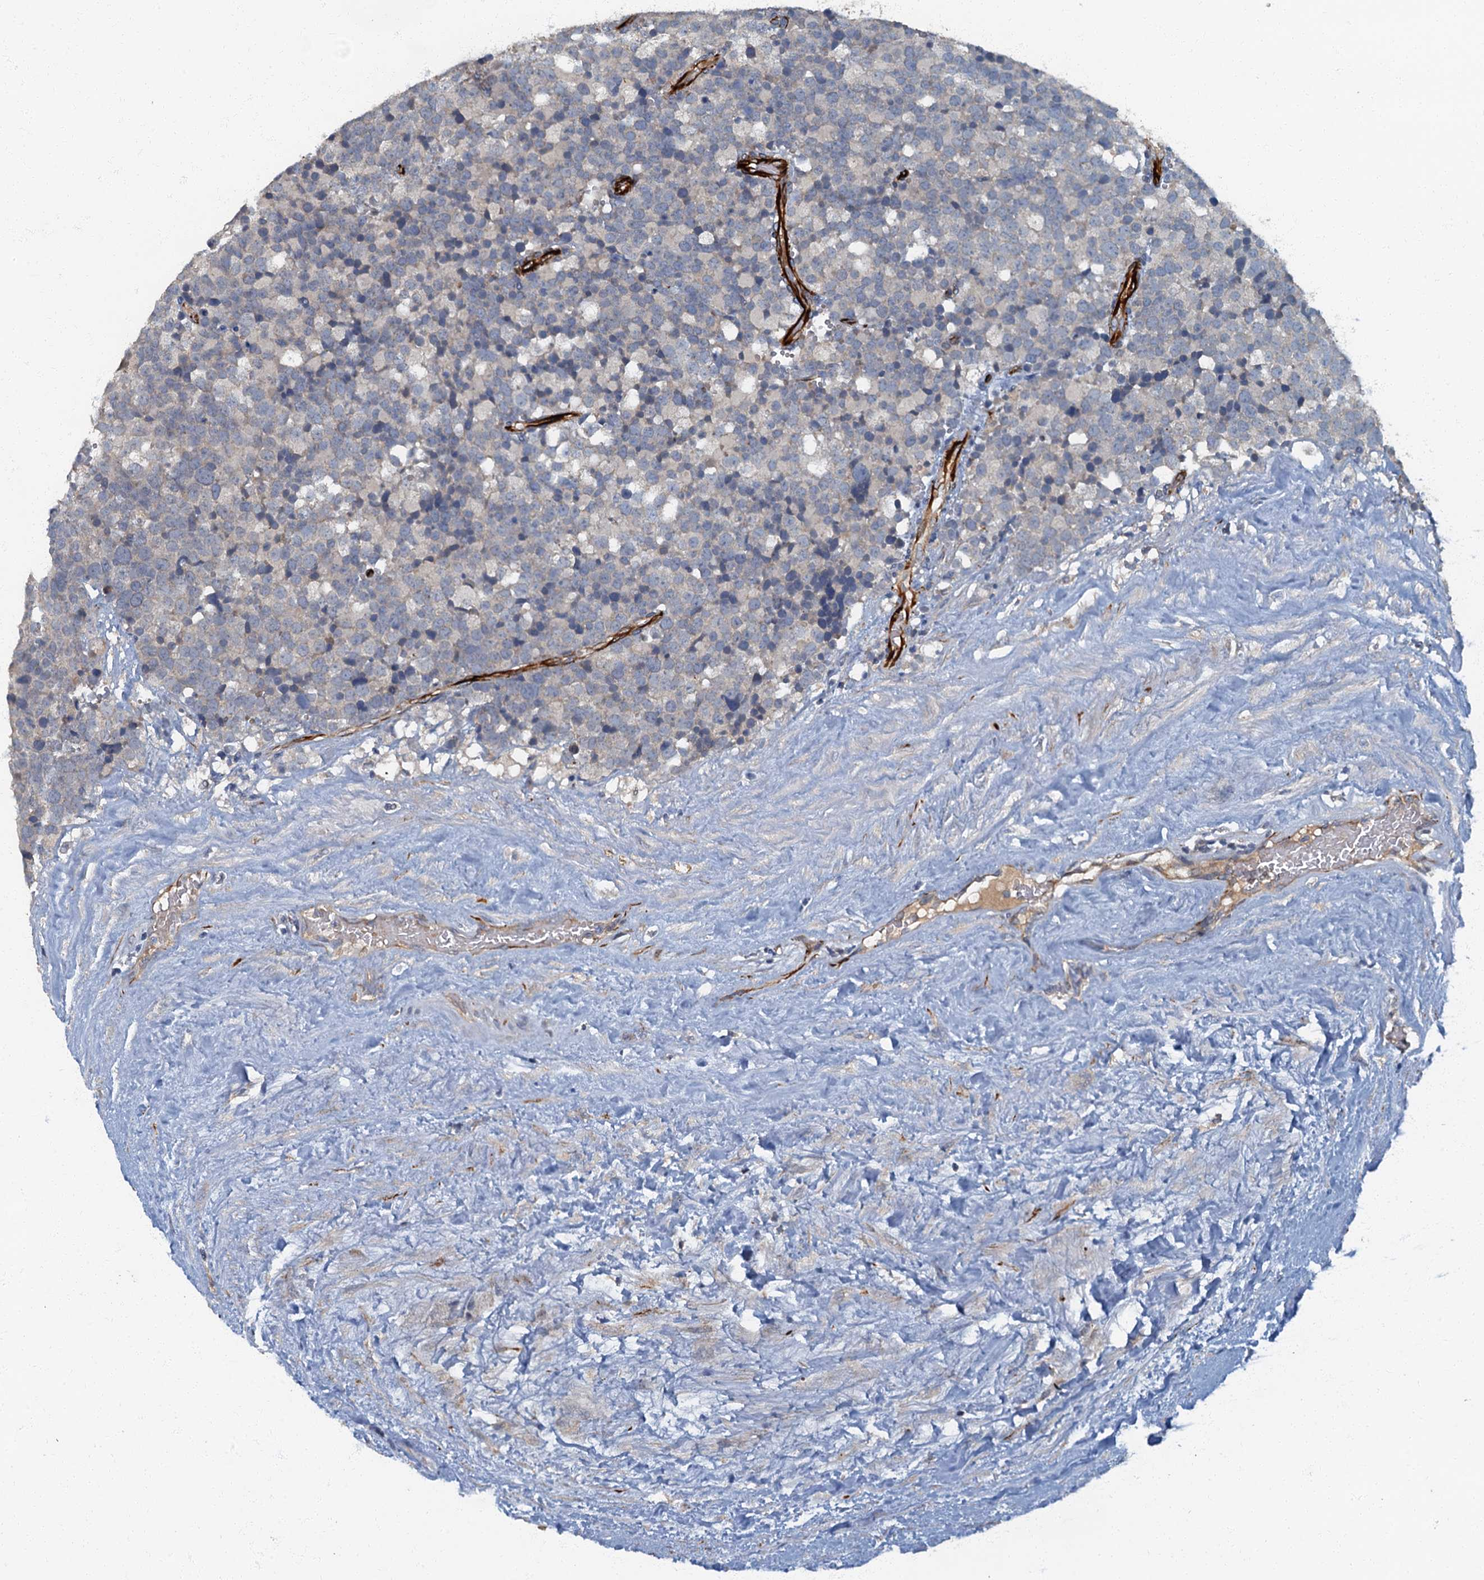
{"staining": {"intensity": "negative", "quantity": "none", "location": "none"}, "tissue": "testis cancer", "cell_type": "Tumor cells", "image_type": "cancer", "snomed": [{"axis": "morphology", "description": "Seminoma, NOS"}, {"axis": "topography", "description": "Testis"}], "caption": "Human testis seminoma stained for a protein using immunohistochemistry reveals no positivity in tumor cells.", "gene": "ARL11", "patient": {"sex": "male", "age": 71}}